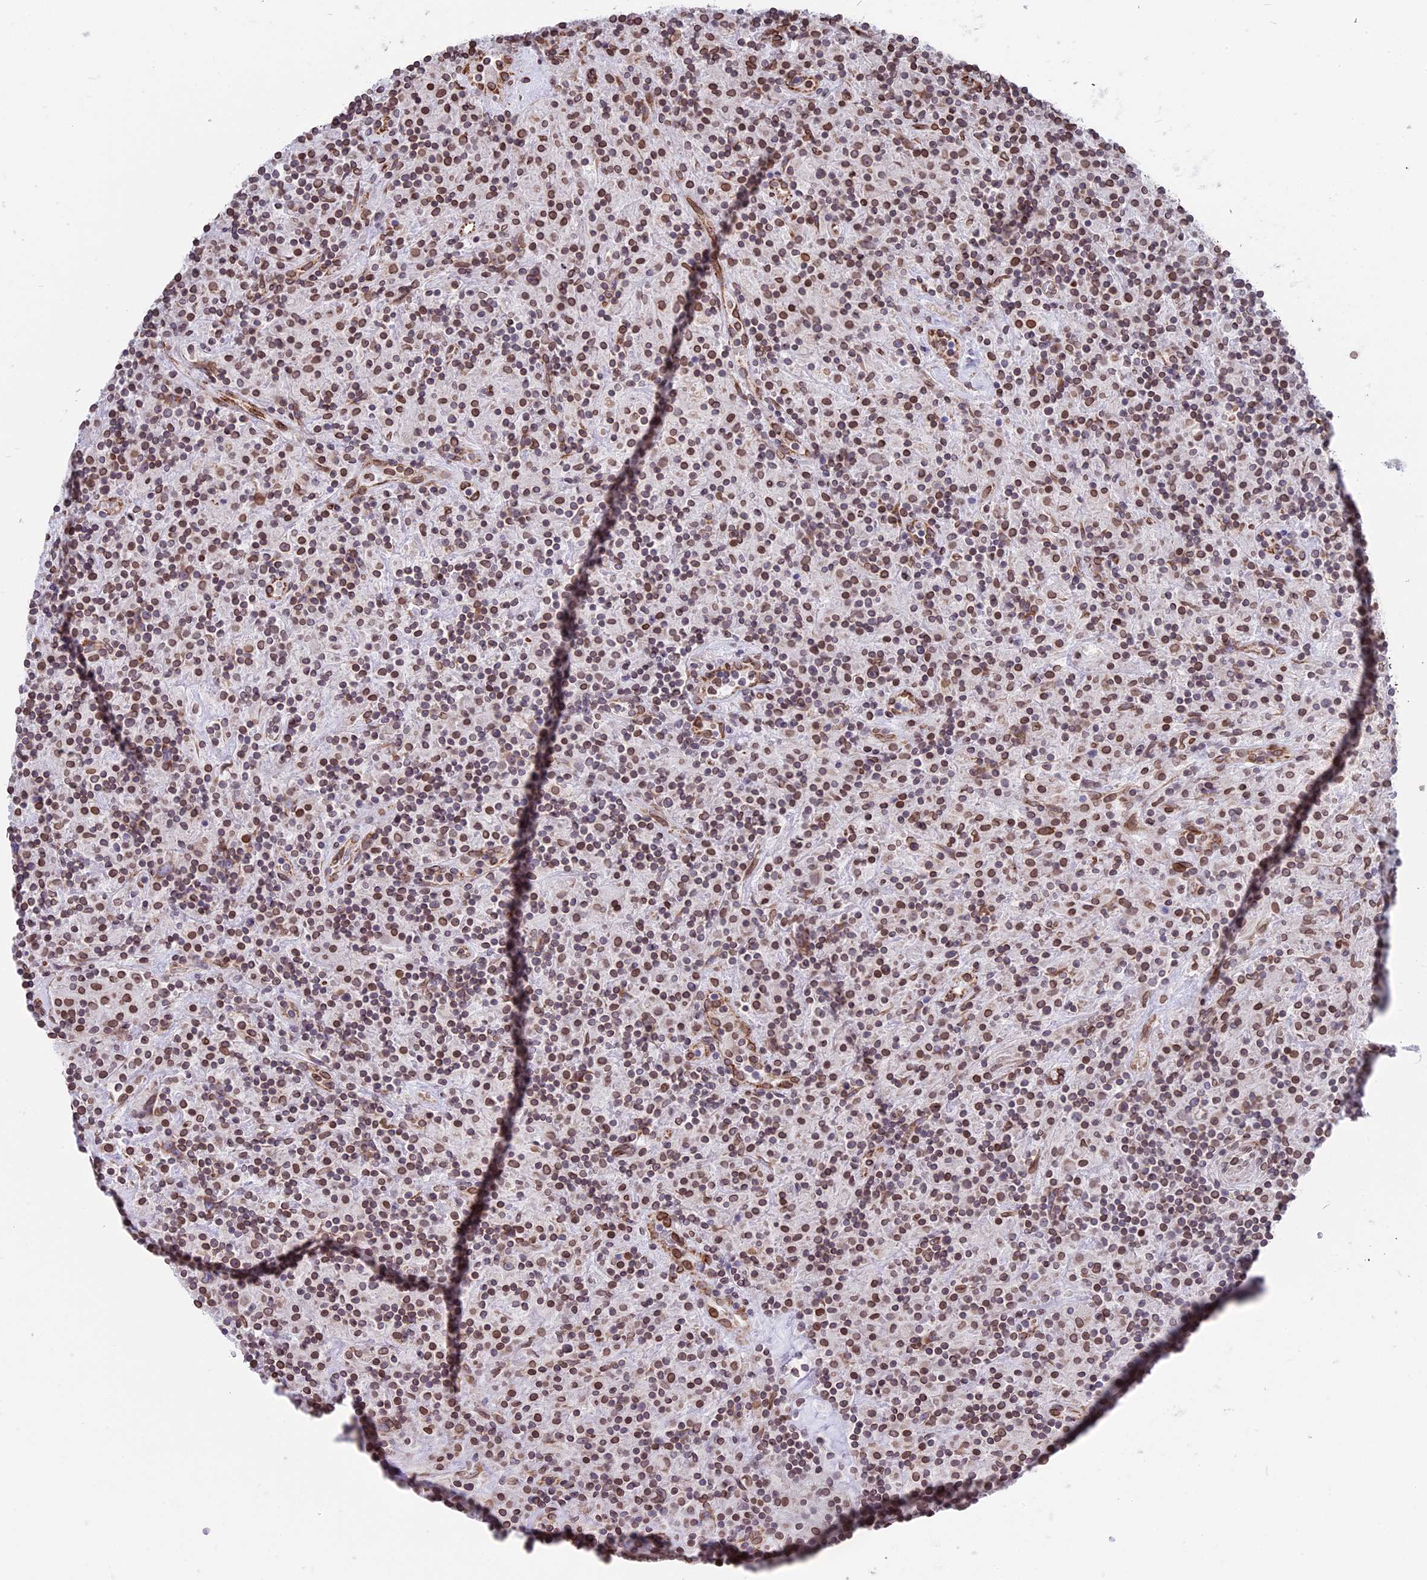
{"staining": {"intensity": "weak", "quantity": ">75%", "location": "cytoplasmic/membranous,nuclear"}, "tissue": "lymphoma", "cell_type": "Tumor cells", "image_type": "cancer", "snomed": [{"axis": "morphology", "description": "Hodgkin's disease, NOS"}, {"axis": "topography", "description": "Lymph node"}], "caption": "This is a micrograph of IHC staining of lymphoma, which shows weak staining in the cytoplasmic/membranous and nuclear of tumor cells.", "gene": "PTCHD4", "patient": {"sex": "male", "age": 70}}